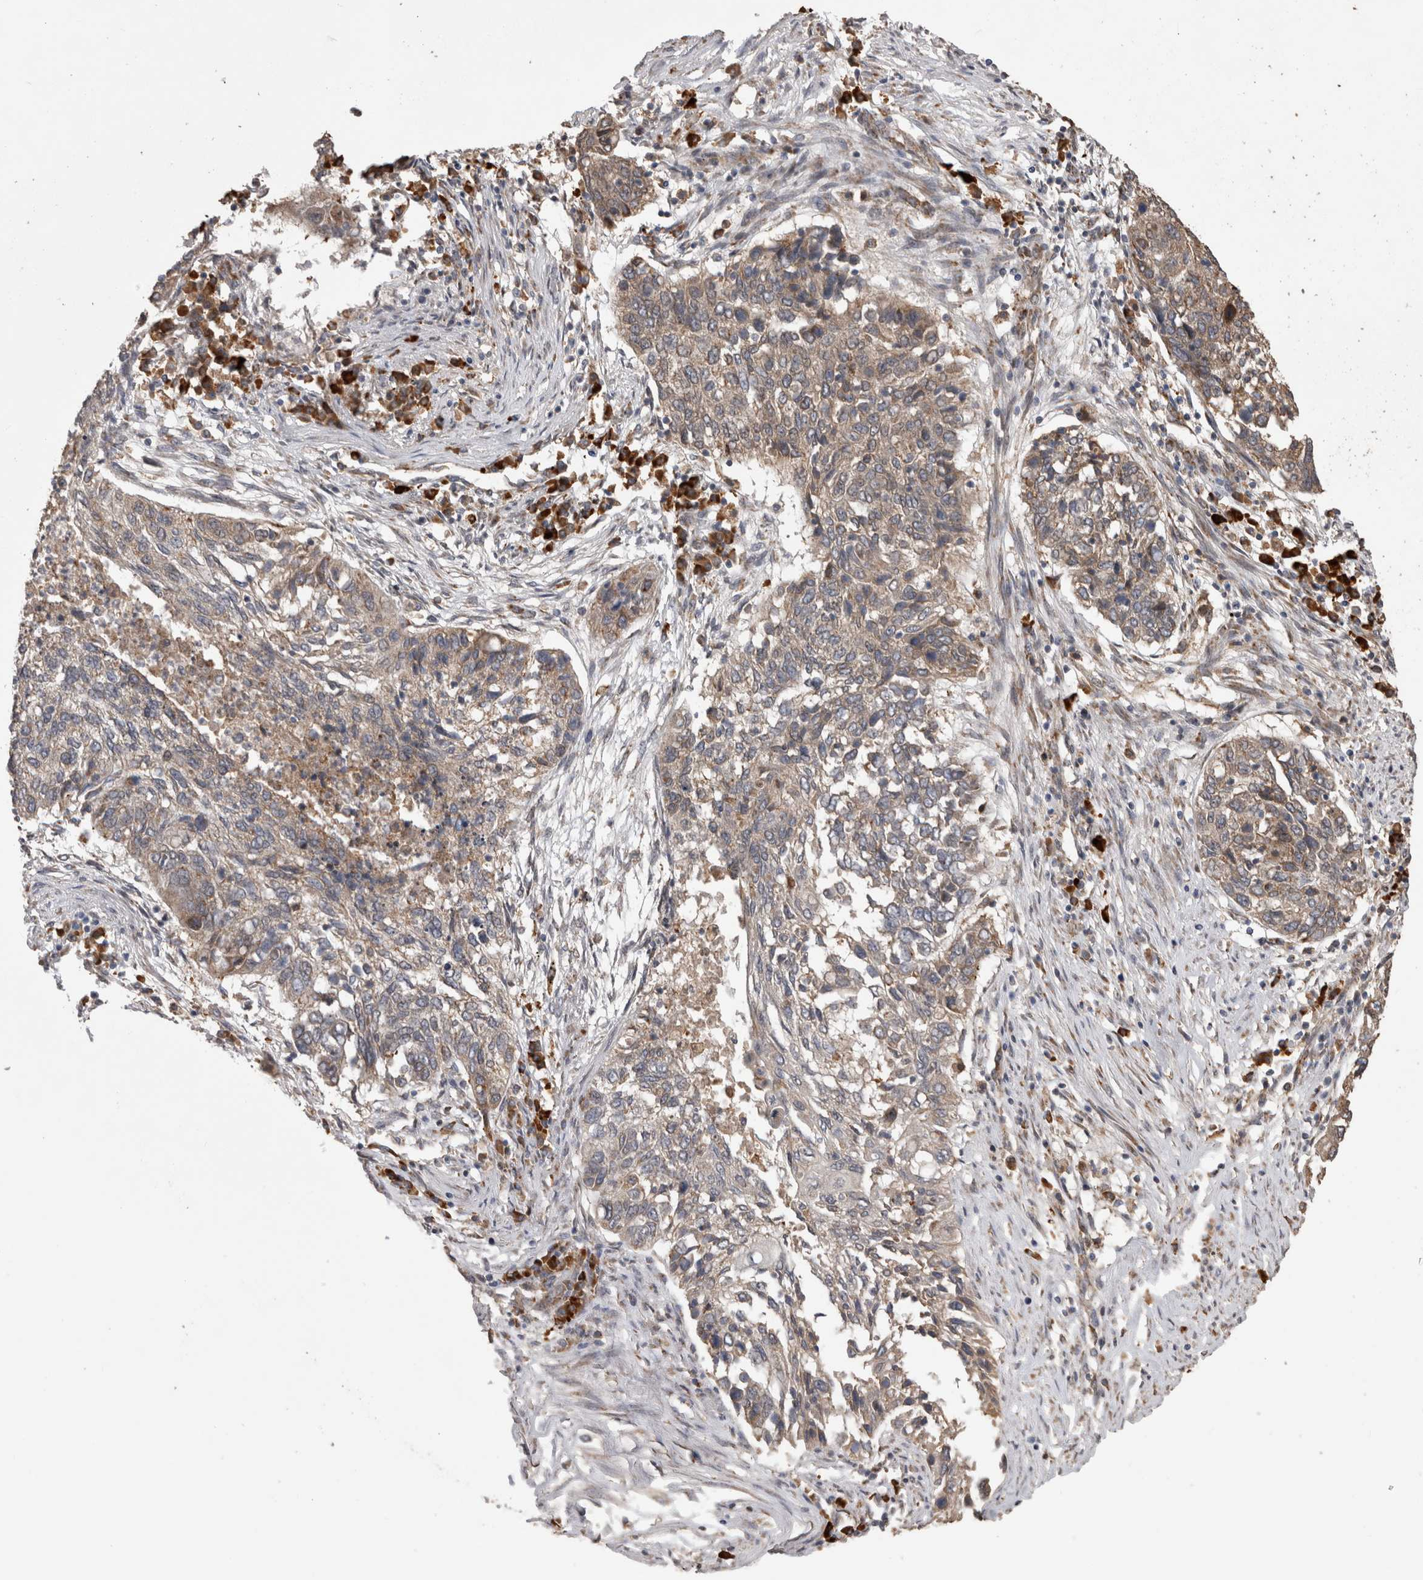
{"staining": {"intensity": "weak", "quantity": "25%-75%", "location": "cytoplasmic/membranous"}, "tissue": "lung cancer", "cell_type": "Tumor cells", "image_type": "cancer", "snomed": [{"axis": "morphology", "description": "Squamous cell carcinoma, NOS"}, {"axis": "topography", "description": "Lung"}], "caption": "A high-resolution image shows immunohistochemistry (IHC) staining of squamous cell carcinoma (lung), which shows weak cytoplasmic/membranous positivity in approximately 25%-75% of tumor cells. (Brightfield microscopy of DAB IHC at high magnification).", "gene": "TBCE", "patient": {"sex": "female", "age": 63}}